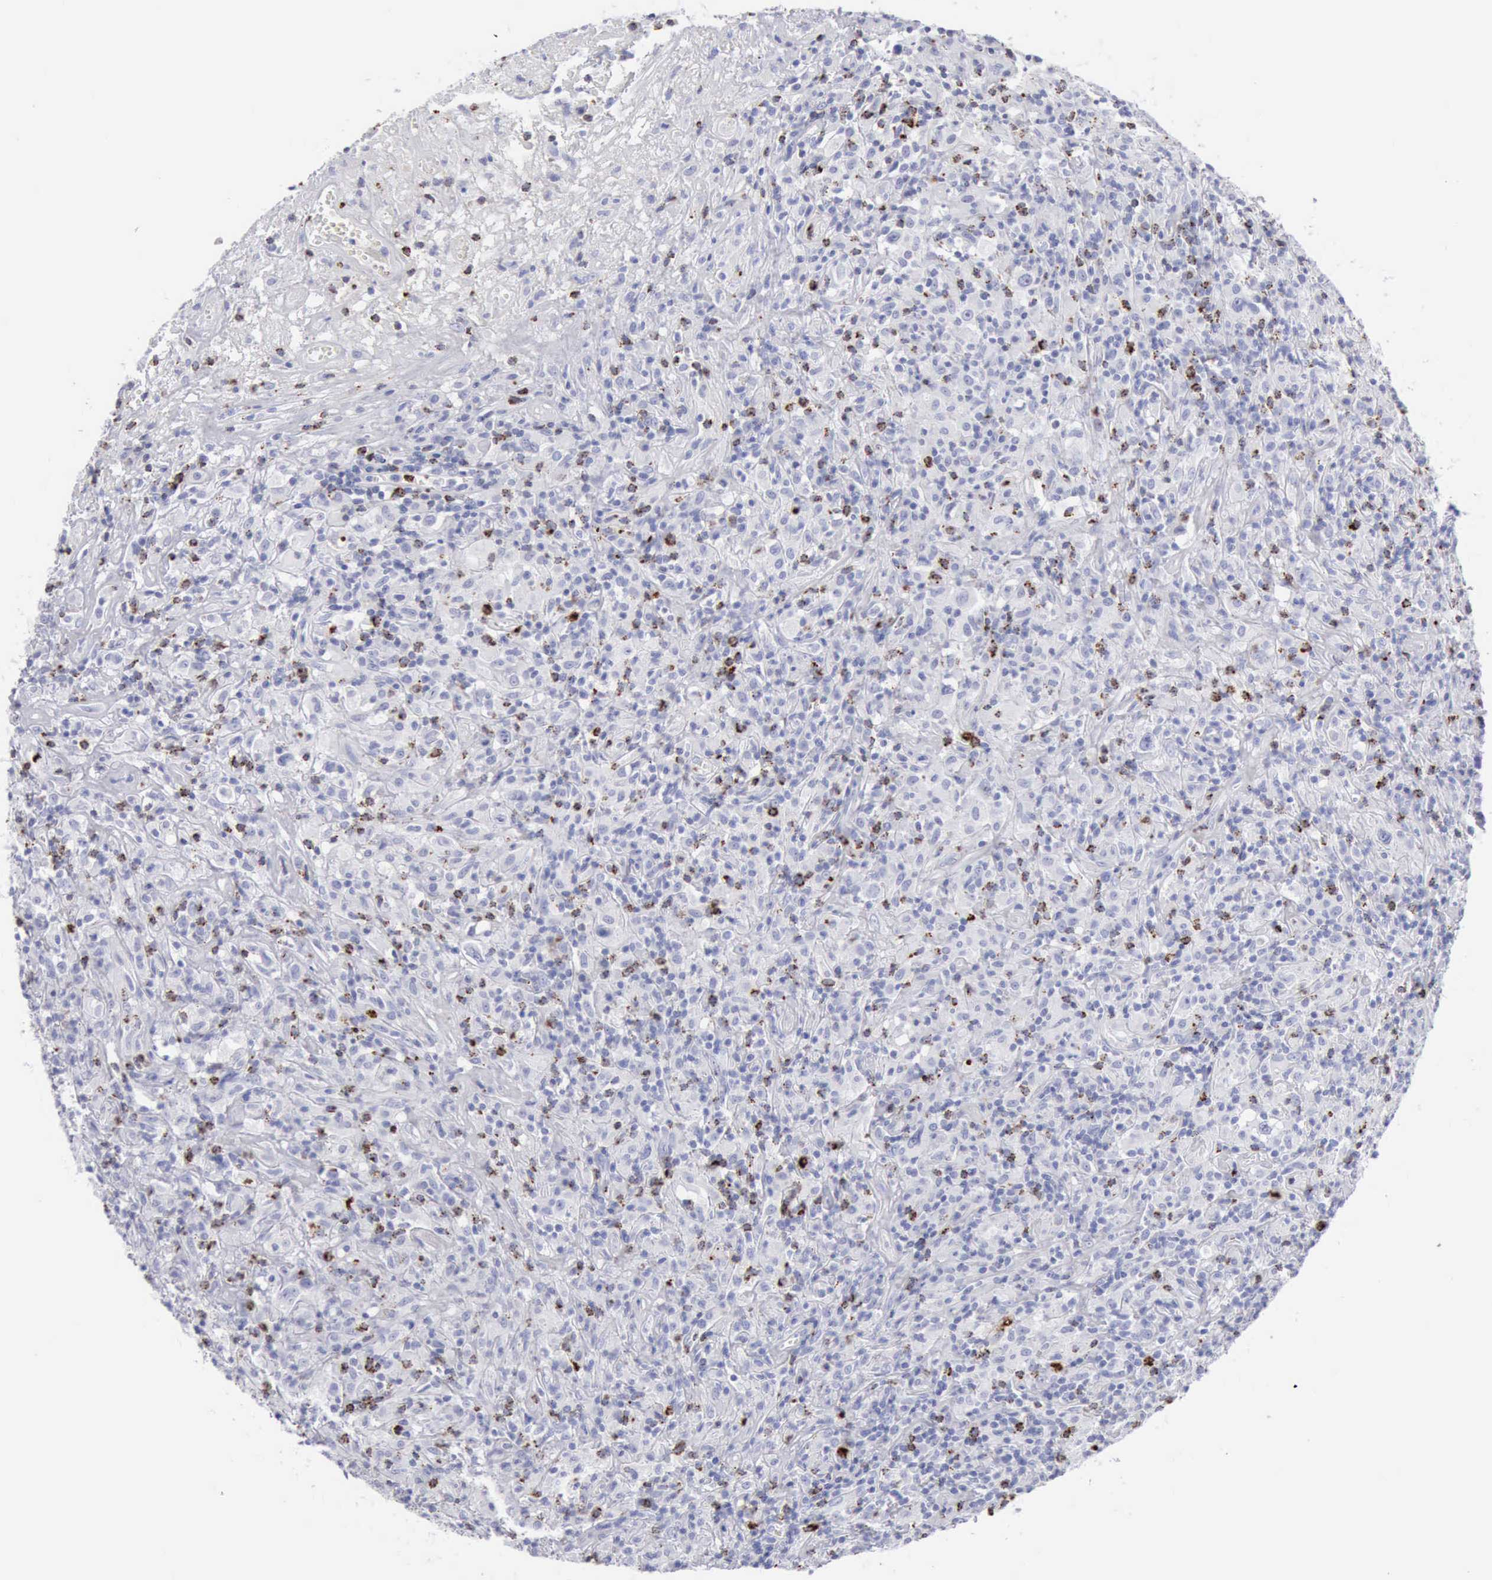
{"staining": {"intensity": "negative", "quantity": "none", "location": "none"}, "tissue": "lymphoma", "cell_type": "Tumor cells", "image_type": "cancer", "snomed": [{"axis": "morphology", "description": "Hodgkin's disease, NOS"}, {"axis": "topography", "description": "Lymph node"}], "caption": "Tumor cells are negative for protein expression in human lymphoma.", "gene": "GZMB", "patient": {"sex": "male", "age": 46}}